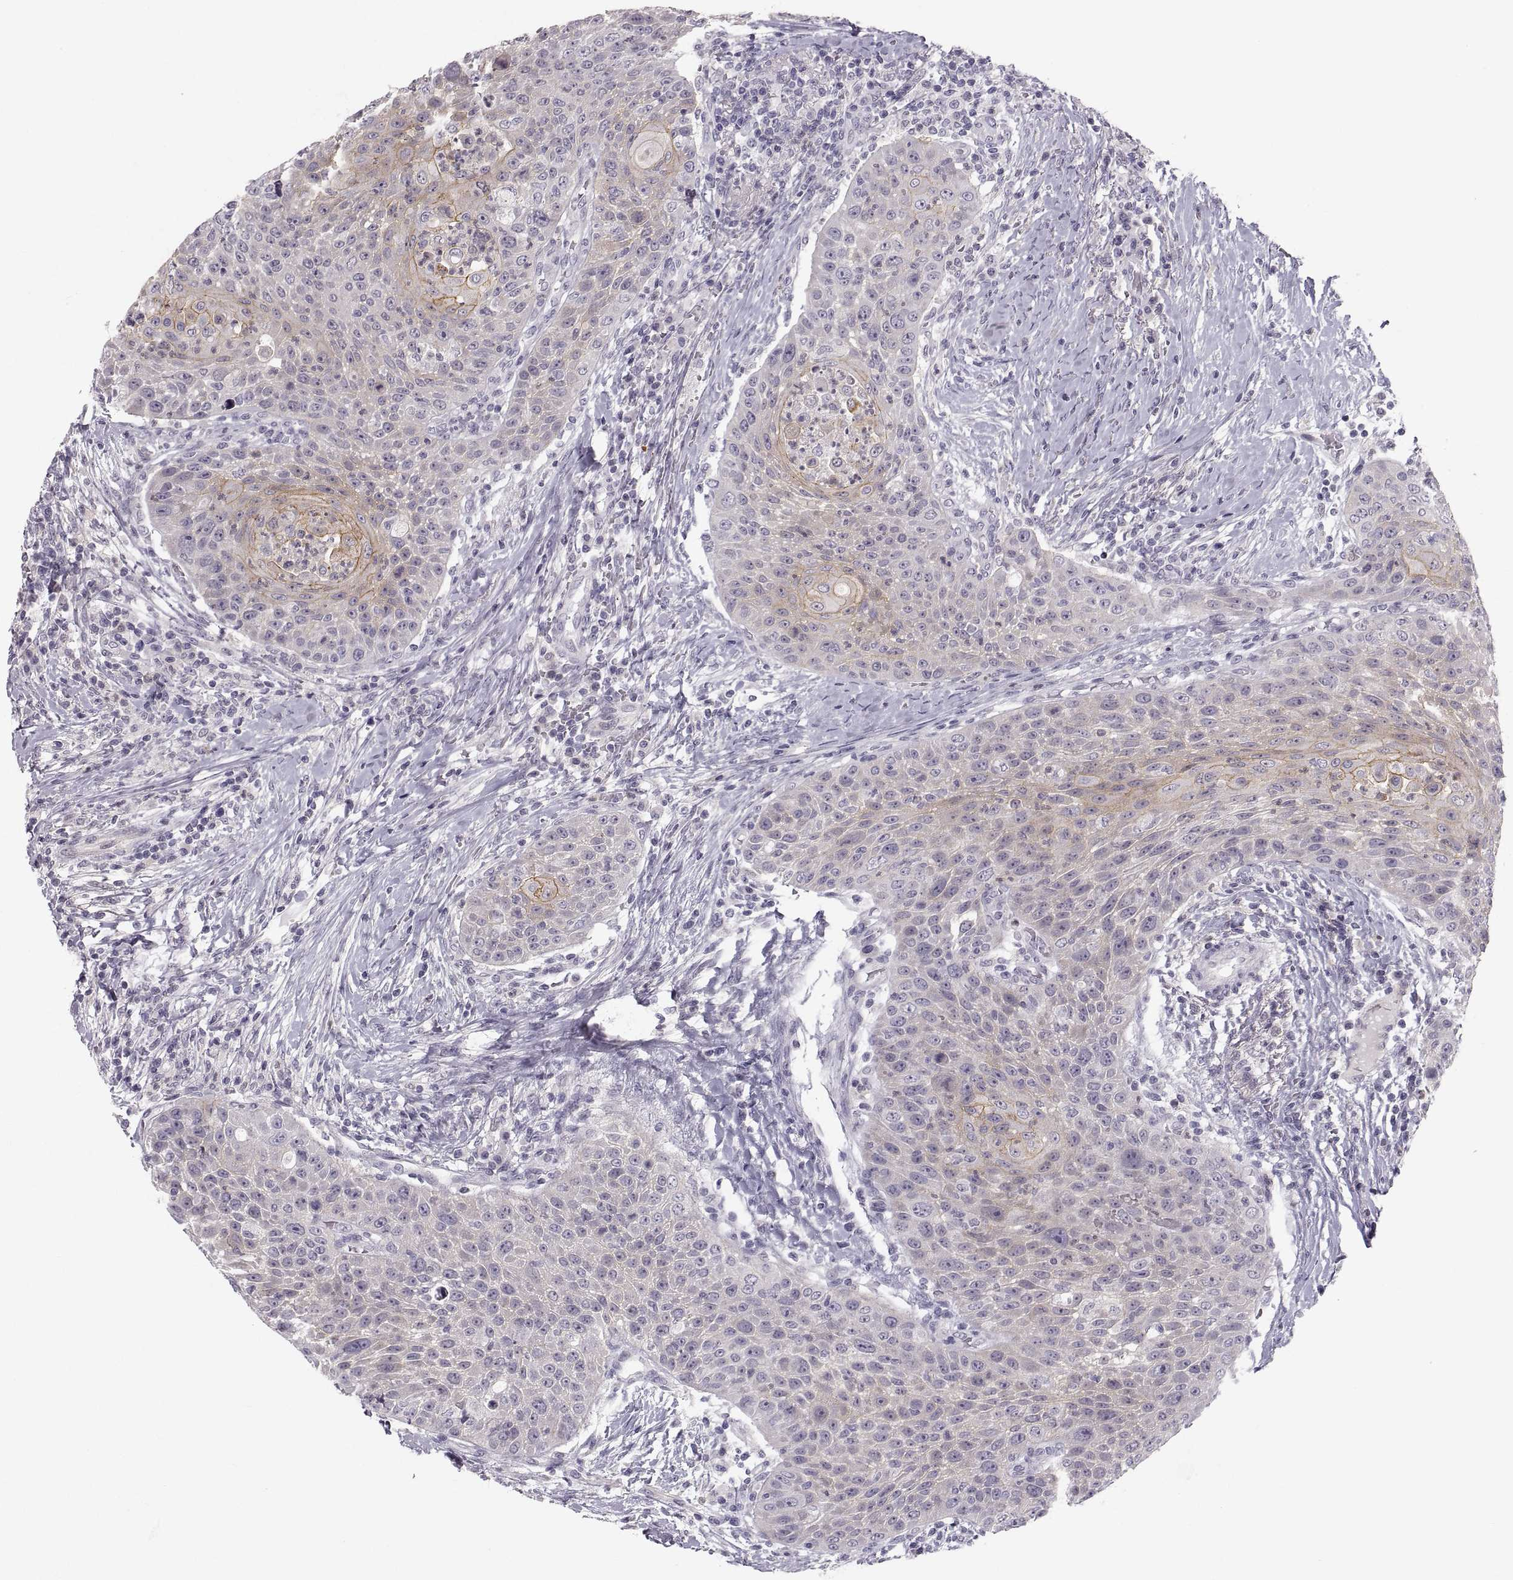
{"staining": {"intensity": "moderate", "quantity": "<25%", "location": "cytoplasmic/membranous"}, "tissue": "head and neck cancer", "cell_type": "Tumor cells", "image_type": "cancer", "snomed": [{"axis": "morphology", "description": "Squamous cell carcinoma, NOS"}, {"axis": "topography", "description": "Head-Neck"}], "caption": "Moderate cytoplasmic/membranous protein staining is seen in approximately <25% of tumor cells in head and neck squamous cell carcinoma. The staining is performed using DAB brown chromogen to label protein expression. The nuclei are counter-stained blue using hematoxylin.", "gene": "ZNF185", "patient": {"sex": "male", "age": 69}}